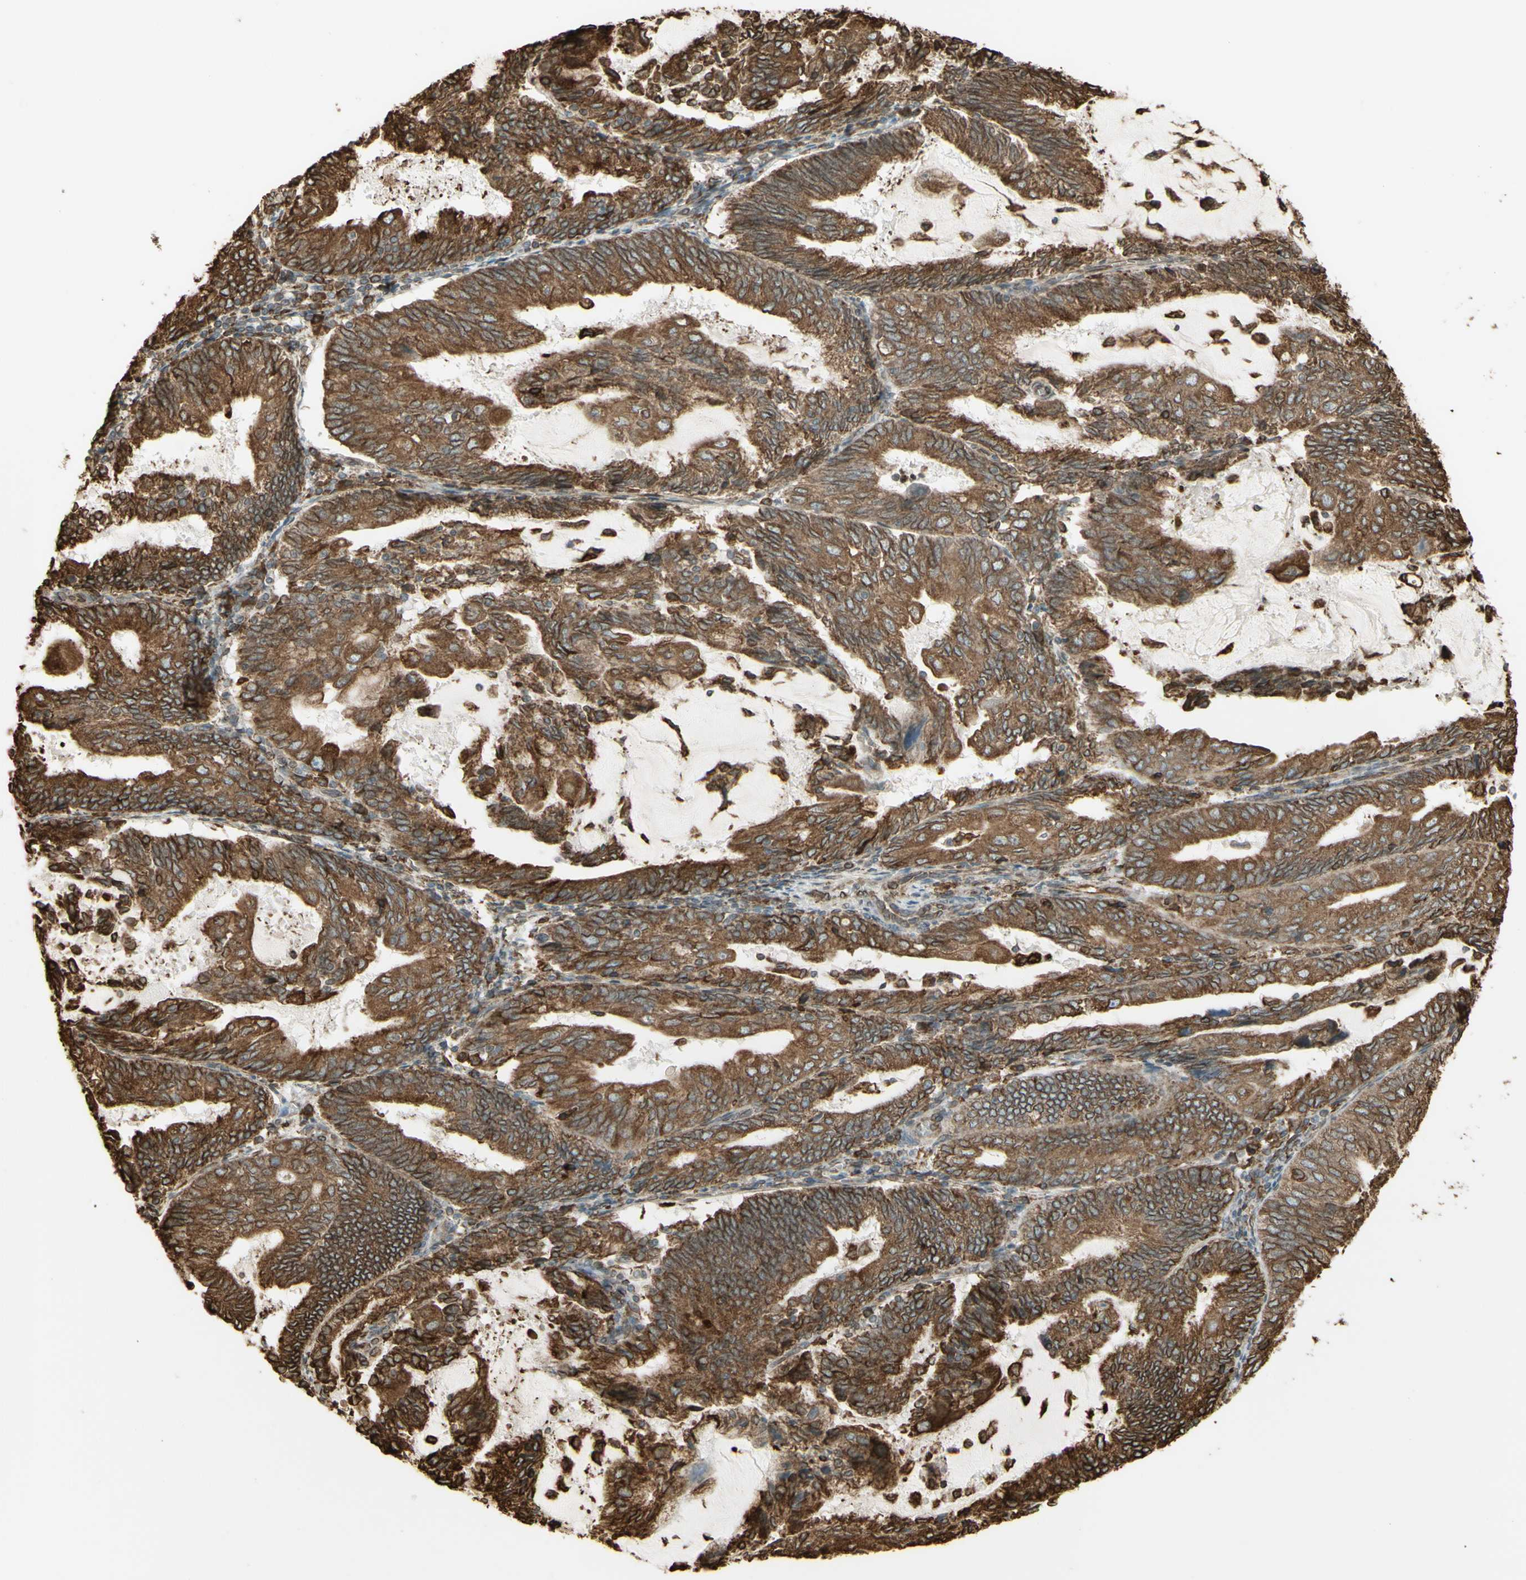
{"staining": {"intensity": "moderate", "quantity": ">75%", "location": "cytoplasmic/membranous"}, "tissue": "endometrial cancer", "cell_type": "Tumor cells", "image_type": "cancer", "snomed": [{"axis": "morphology", "description": "Adenocarcinoma, NOS"}, {"axis": "topography", "description": "Endometrium"}], "caption": "Protein analysis of endometrial cancer tissue reveals moderate cytoplasmic/membranous expression in approximately >75% of tumor cells.", "gene": "CANX", "patient": {"sex": "female", "age": 81}}